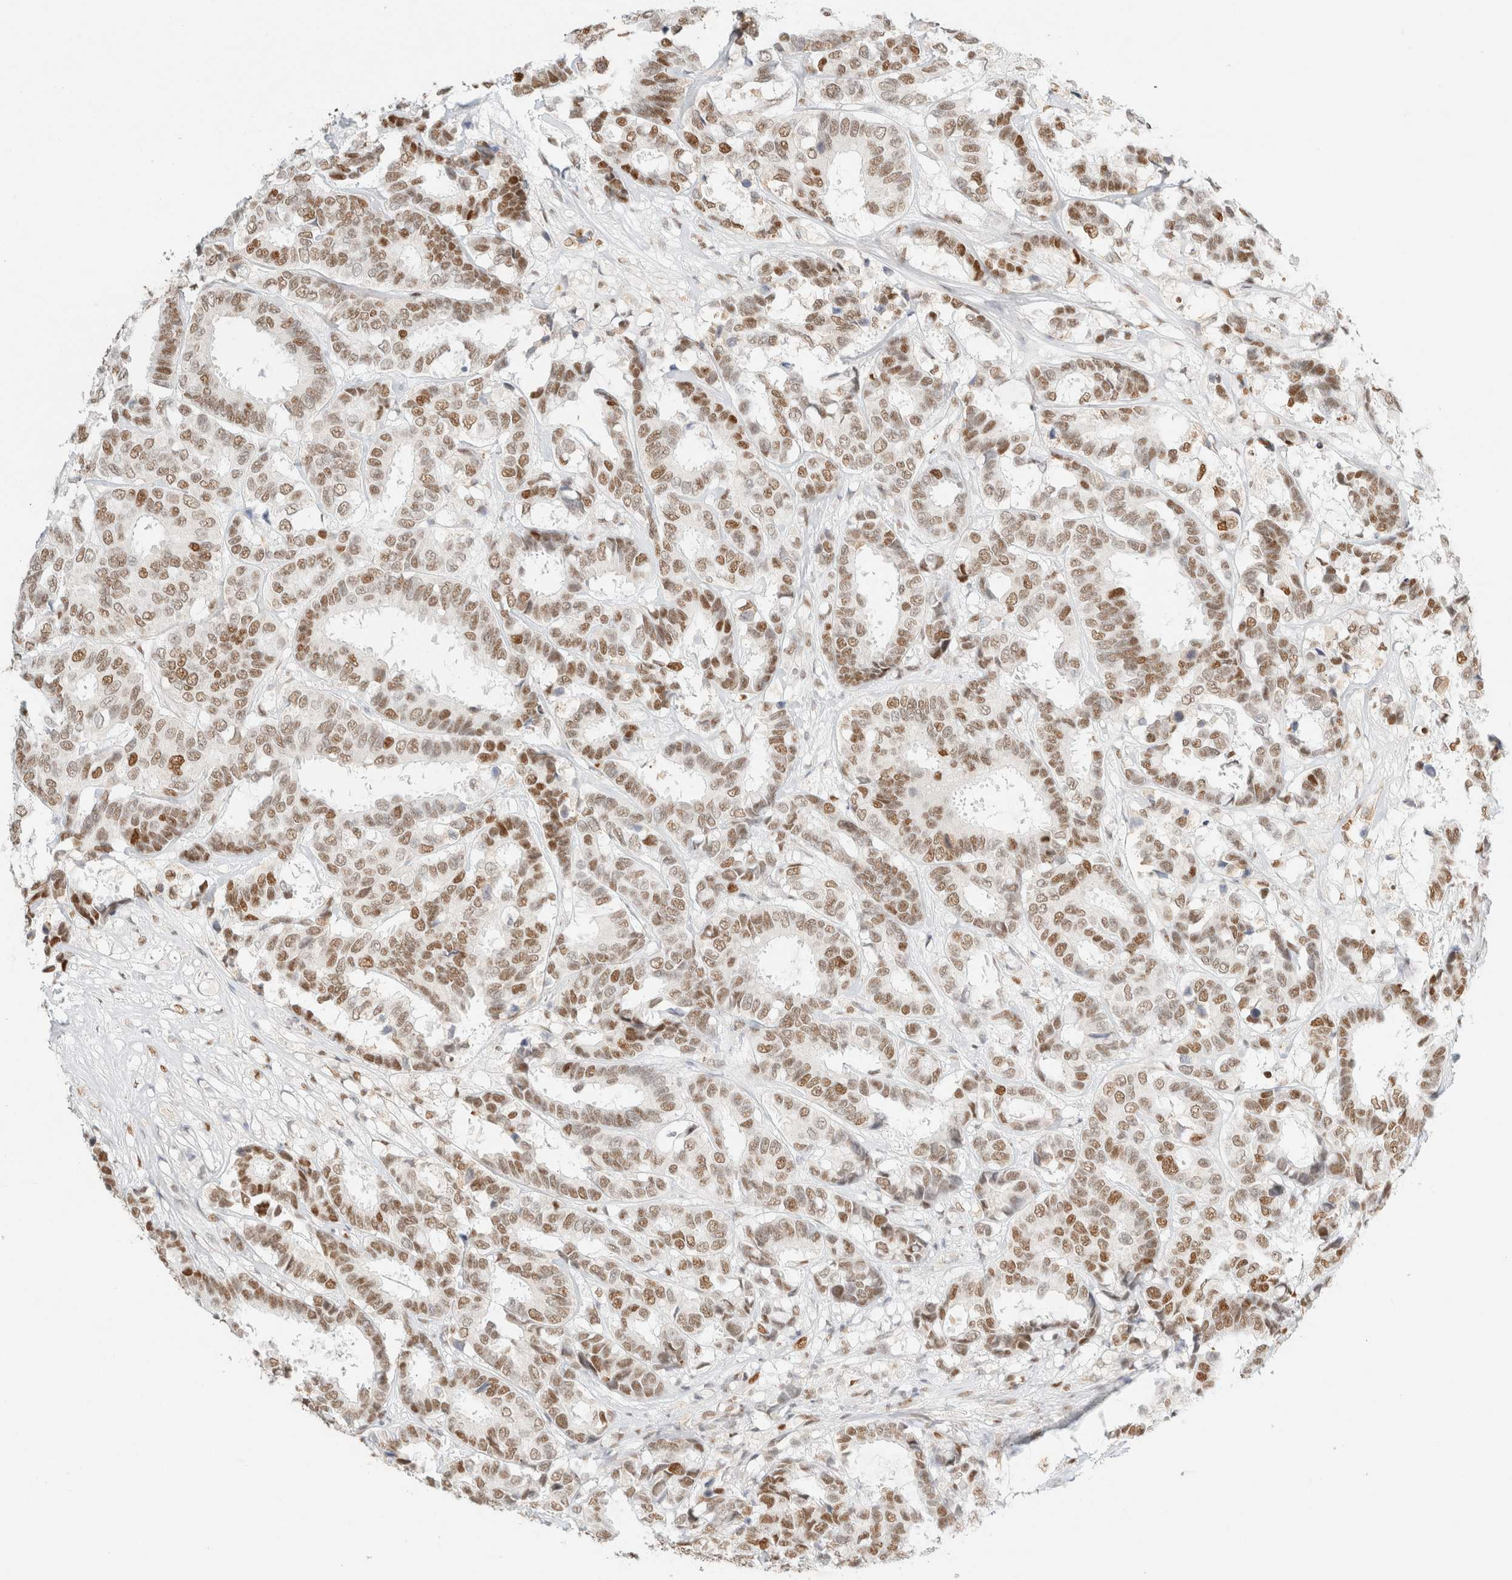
{"staining": {"intensity": "moderate", "quantity": ">75%", "location": "nuclear"}, "tissue": "breast cancer", "cell_type": "Tumor cells", "image_type": "cancer", "snomed": [{"axis": "morphology", "description": "Duct carcinoma"}, {"axis": "topography", "description": "Breast"}], "caption": "About >75% of tumor cells in breast invasive ductal carcinoma exhibit moderate nuclear protein positivity as visualized by brown immunohistochemical staining.", "gene": "DDB2", "patient": {"sex": "female", "age": 87}}